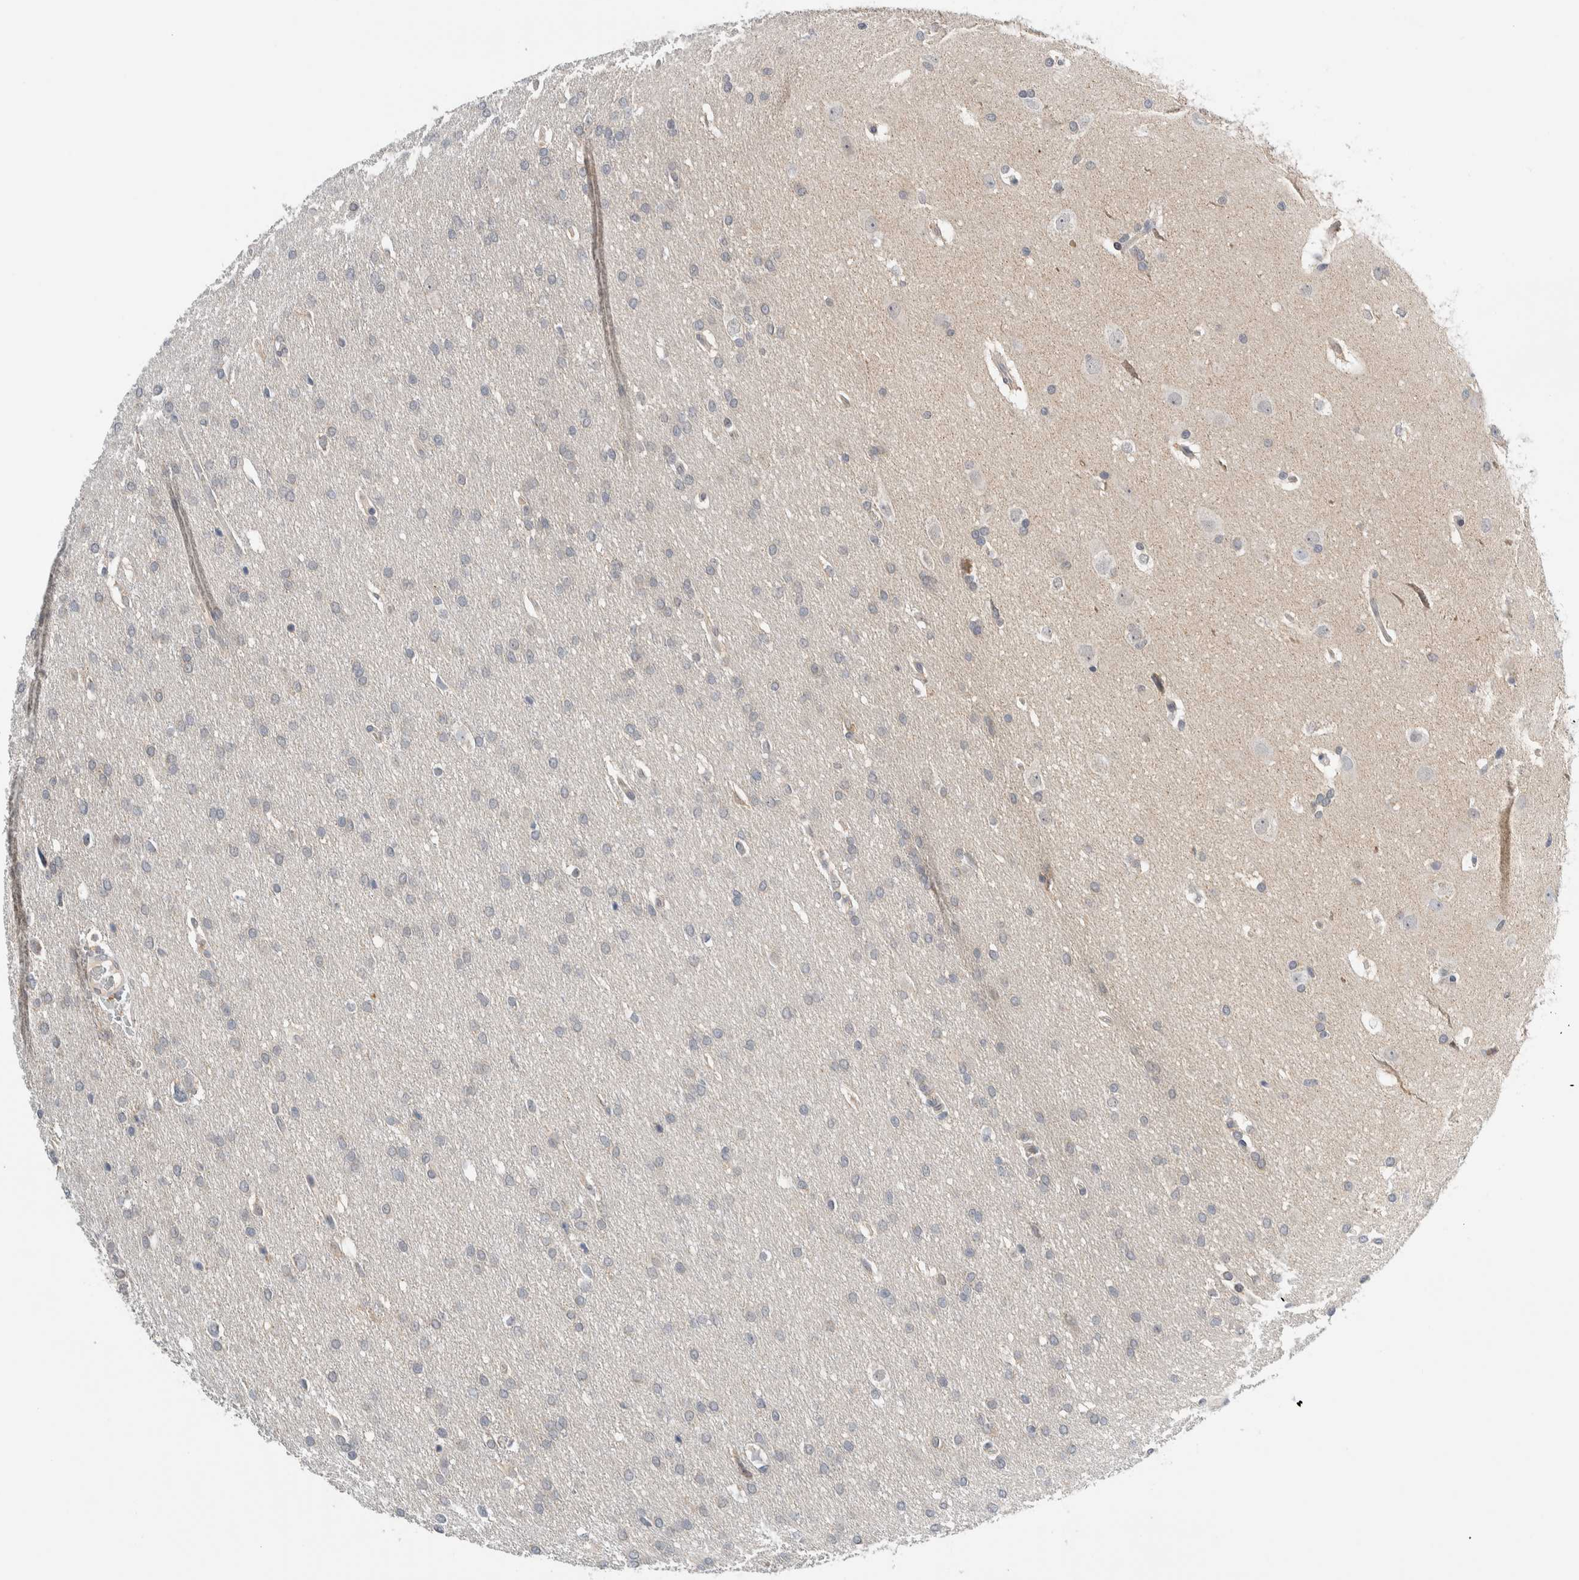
{"staining": {"intensity": "negative", "quantity": "none", "location": "none"}, "tissue": "glioma", "cell_type": "Tumor cells", "image_type": "cancer", "snomed": [{"axis": "morphology", "description": "Glioma, malignant, Low grade"}, {"axis": "topography", "description": "Brain"}], "caption": "This image is of glioma stained with immunohistochemistry to label a protein in brown with the nuclei are counter-stained blue. There is no positivity in tumor cells.", "gene": "SHPK", "patient": {"sex": "female", "age": 37}}